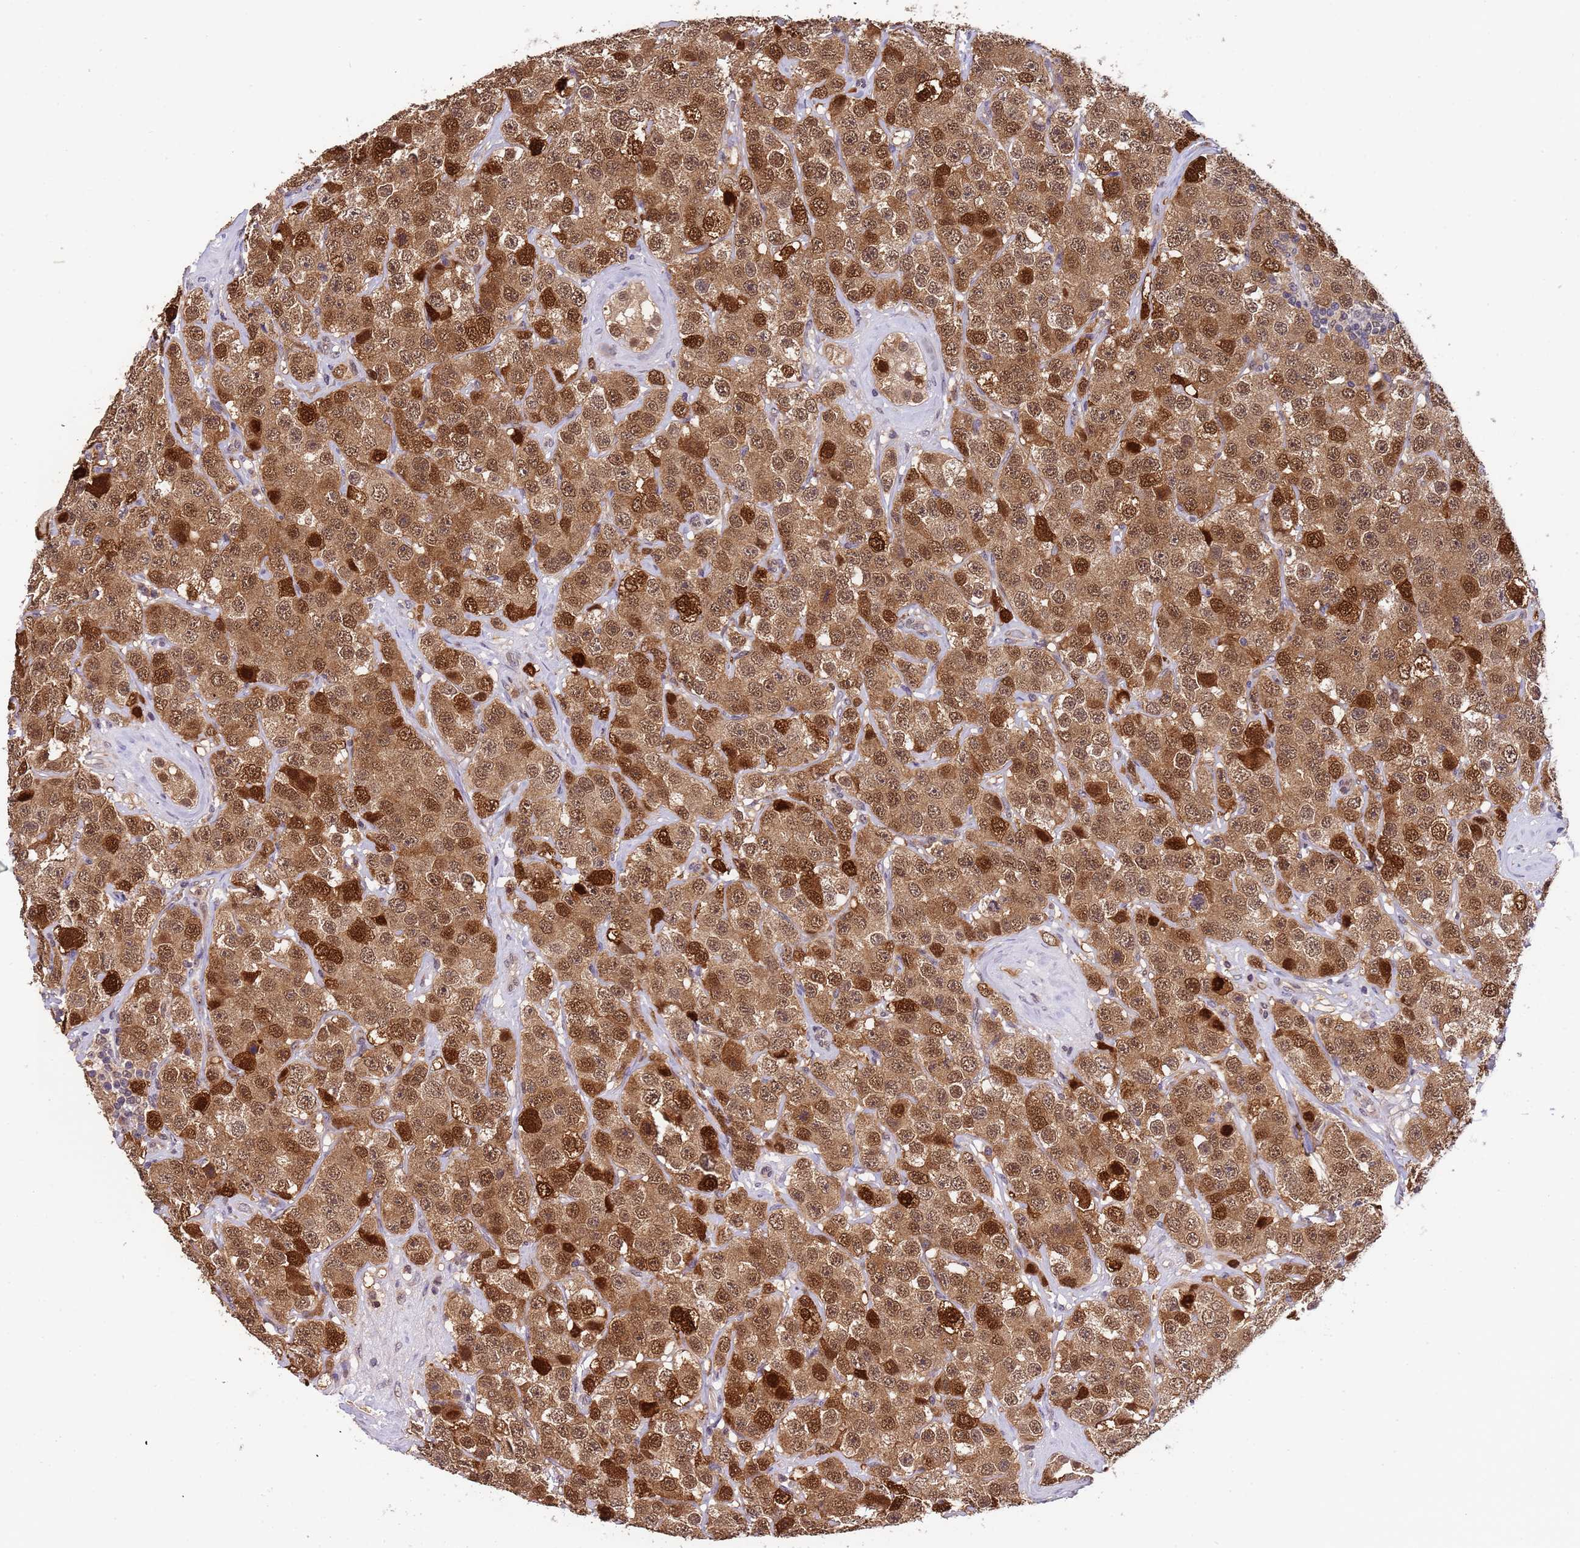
{"staining": {"intensity": "moderate", "quantity": ">75%", "location": "cytoplasmic/membranous,nuclear"}, "tissue": "testis cancer", "cell_type": "Tumor cells", "image_type": "cancer", "snomed": [{"axis": "morphology", "description": "Seminoma, NOS"}, {"axis": "topography", "description": "Testis"}], "caption": "A micrograph of testis seminoma stained for a protein shows moderate cytoplasmic/membranous and nuclear brown staining in tumor cells.", "gene": "ZBTB5", "patient": {"sex": "male", "age": 28}}